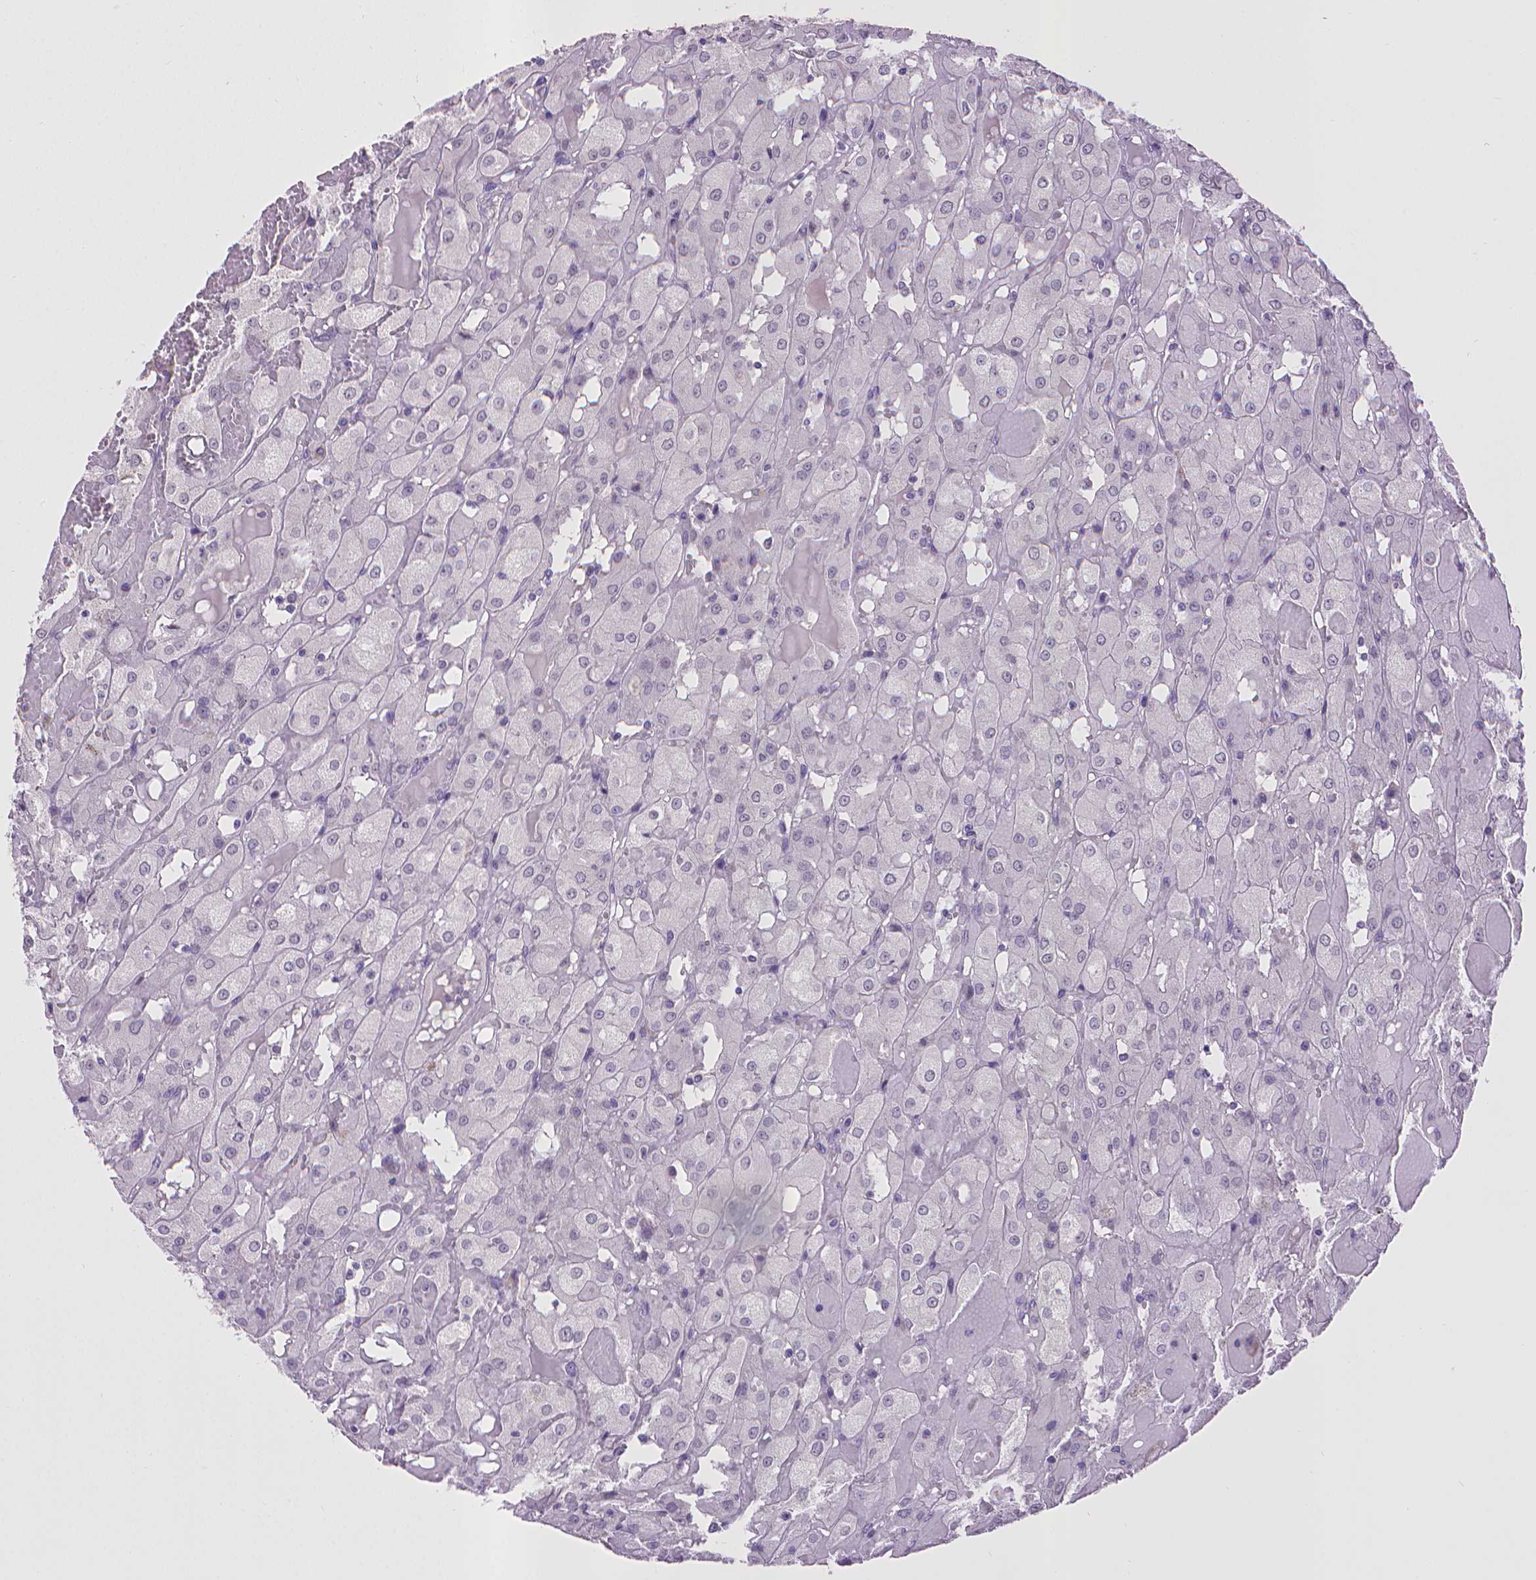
{"staining": {"intensity": "negative", "quantity": "none", "location": "none"}, "tissue": "renal cancer", "cell_type": "Tumor cells", "image_type": "cancer", "snomed": [{"axis": "morphology", "description": "Adenocarcinoma, NOS"}, {"axis": "topography", "description": "Kidney"}], "caption": "High power microscopy histopathology image of an immunohistochemistry photomicrograph of renal cancer (adenocarcinoma), revealing no significant positivity in tumor cells.", "gene": "KMO", "patient": {"sex": "male", "age": 72}}